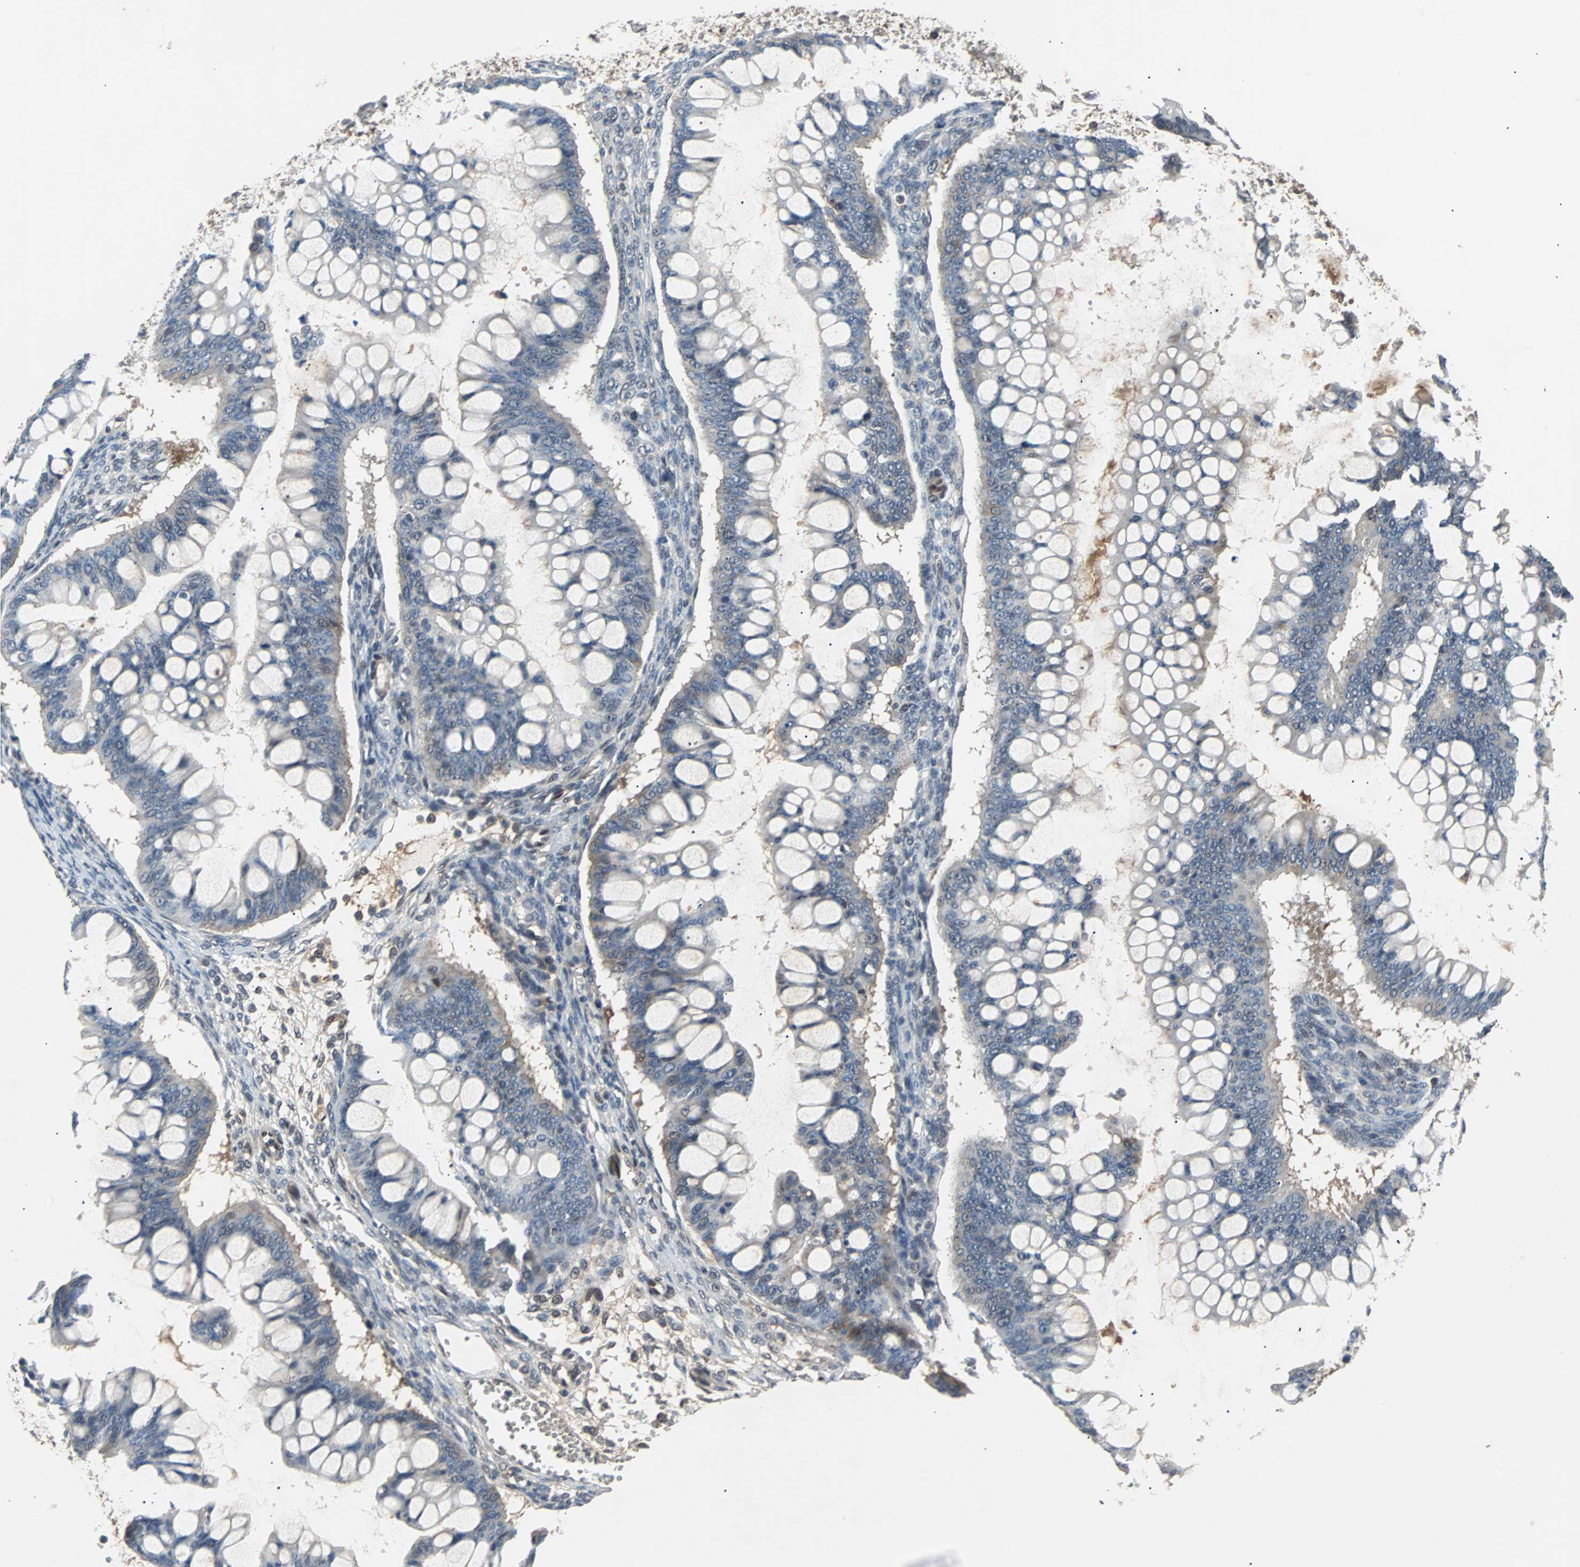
{"staining": {"intensity": "weak", "quantity": "<25%", "location": "cytoplasmic/membranous"}, "tissue": "ovarian cancer", "cell_type": "Tumor cells", "image_type": "cancer", "snomed": [{"axis": "morphology", "description": "Cystadenocarcinoma, mucinous, NOS"}, {"axis": "topography", "description": "Ovary"}], "caption": "Tumor cells show no significant protein expression in ovarian cancer.", "gene": "PHC1", "patient": {"sex": "female", "age": 73}}